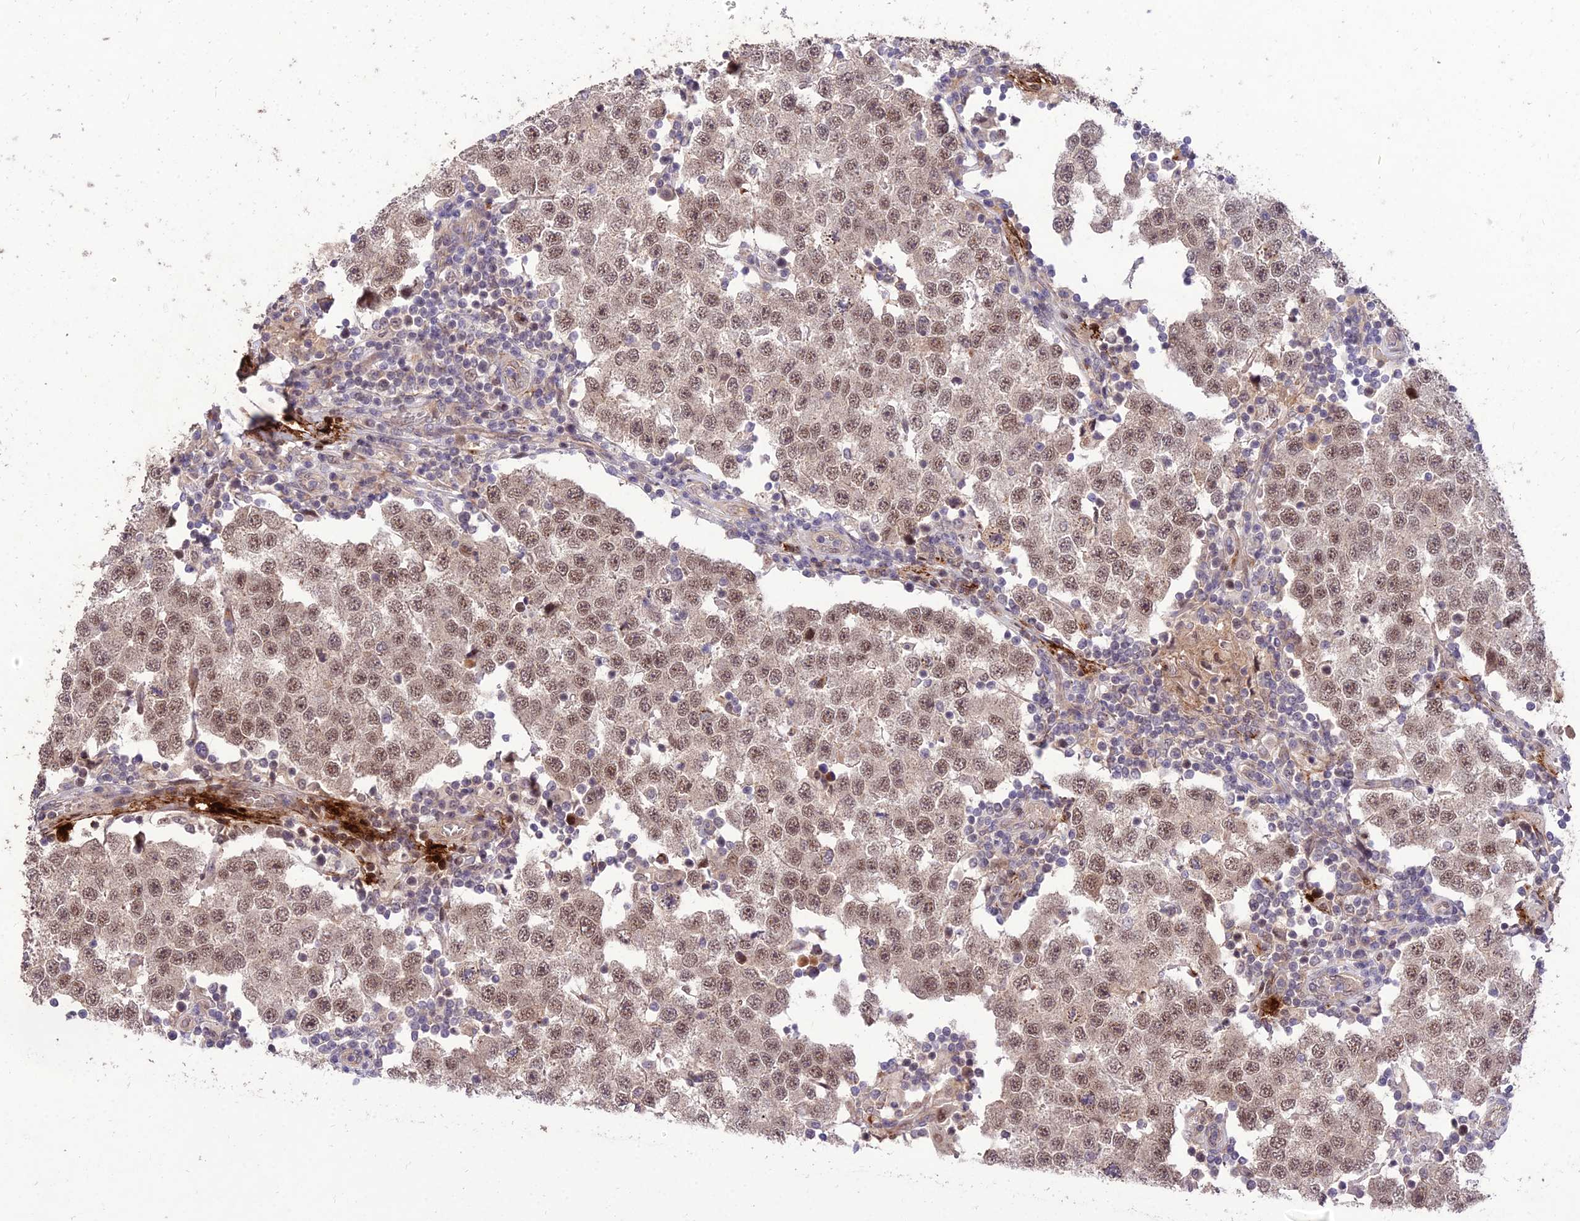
{"staining": {"intensity": "moderate", "quantity": ">75%", "location": "nuclear"}, "tissue": "testis cancer", "cell_type": "Tumor cells", "image_type": "cancer", "snomed": [{"axis": "morphology", "description": "Seminoma, NOS"}, {"axis": "topography", "description": "Testis"}], "caption": "Seminoma (testis) was stained to show a protein in brown. There is medium levels of moderate nuclear expression in about >75% of tumor cells. Nuclei are stained in blue.", "gene": "ZNF85", "patient": {"sex": "male", "age": 34}}